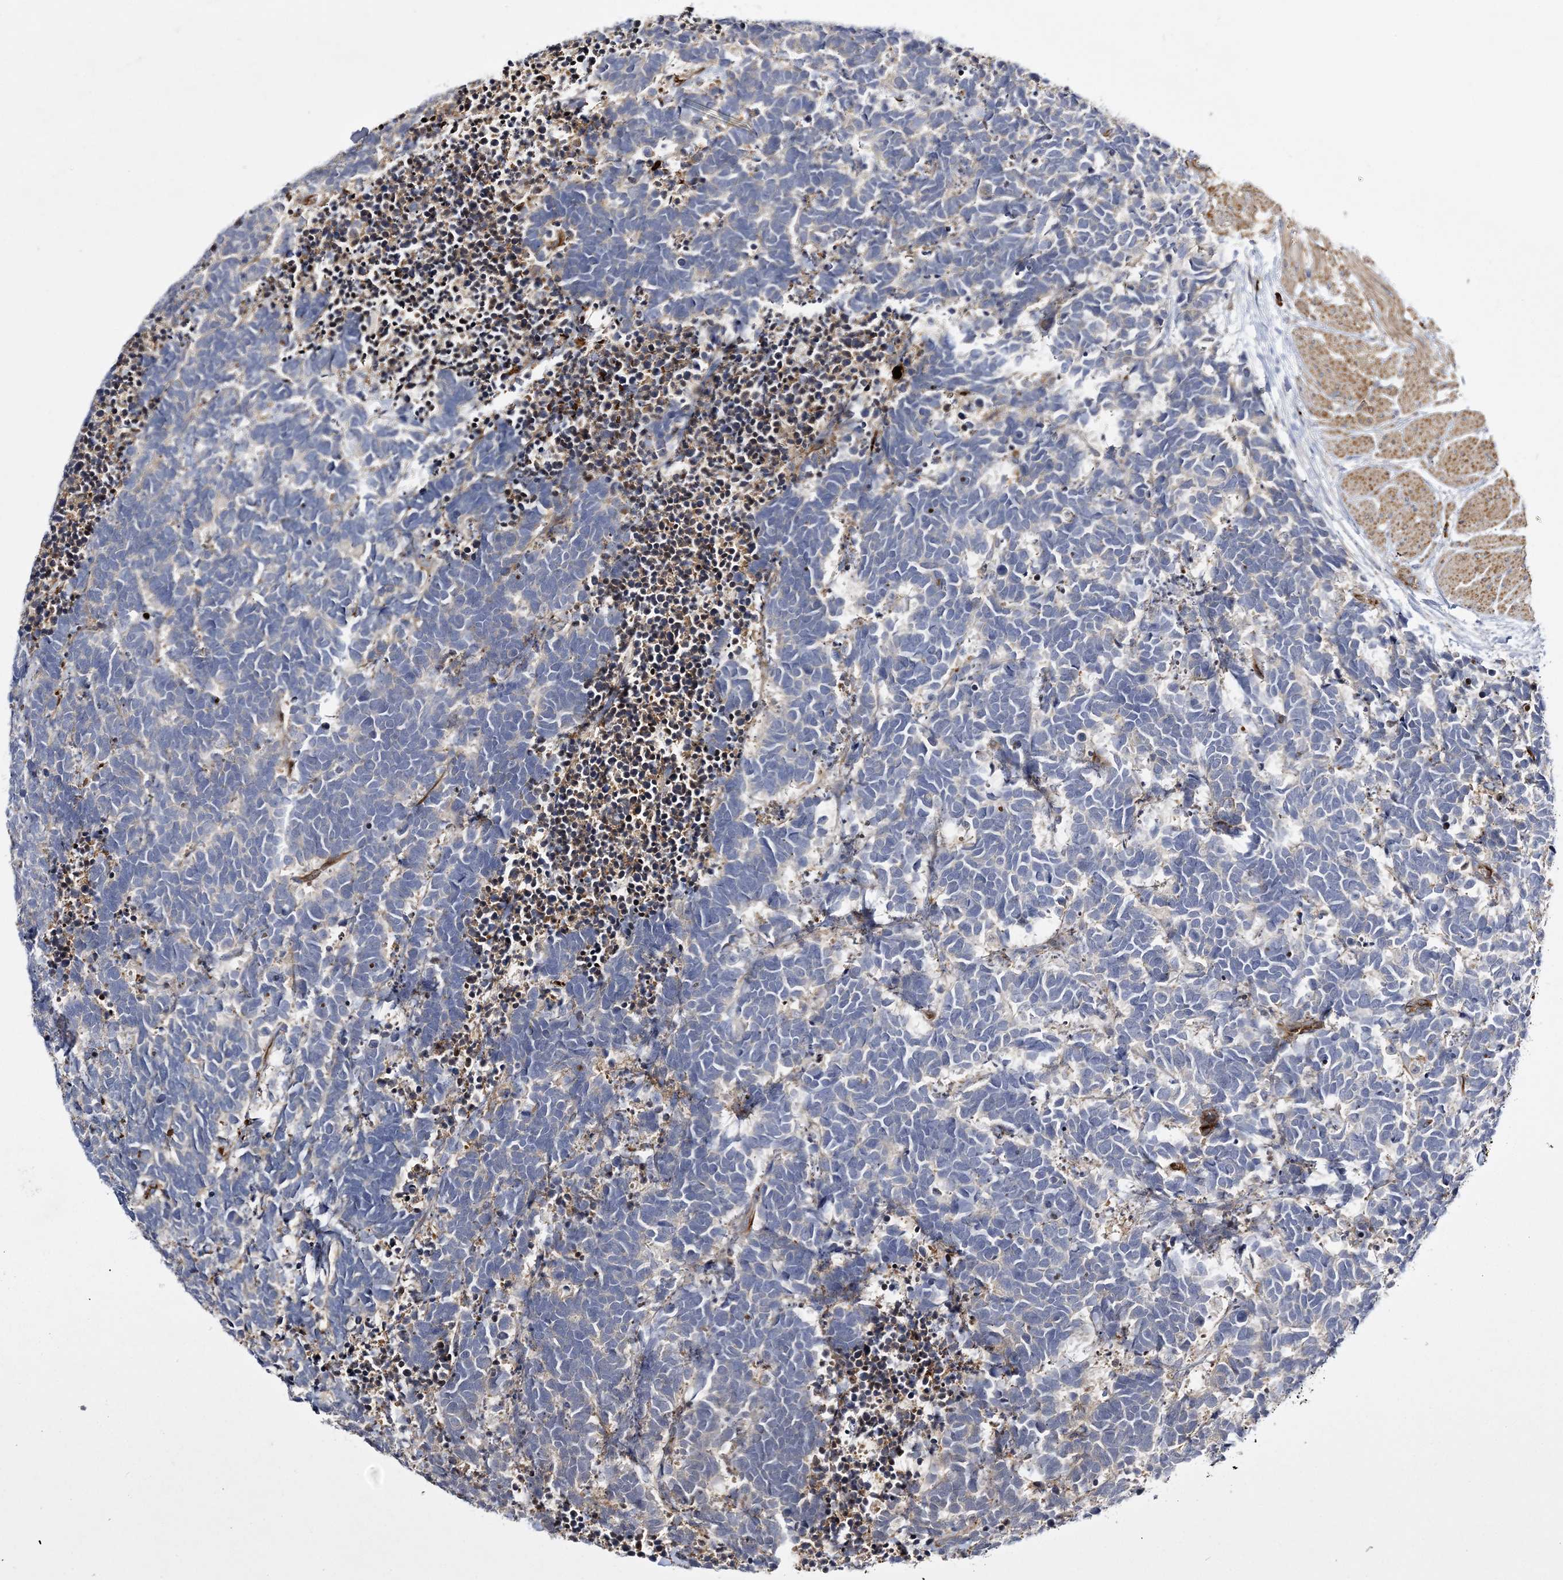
{"staining": {"intensity": "negative", "quantity": "none", "location": "none"}, "tissue": "carcinoid", "cell_type": "Tumor cells", "image_type": "cancer", "snomed": [{"axis": "morphology", "description": "Carcinoma, NOS"}, {"axis": "morphology", "description": "Carcinoid, malignant, NOS"}, {"axis": "topography", "description": "Urinary bladder"}], "caption": "This is an IHC image of malignant carcinoid. There is no expression in tumor cells.", "gene": "CALN1", "patient": {"sex": "male", "age": 57}}